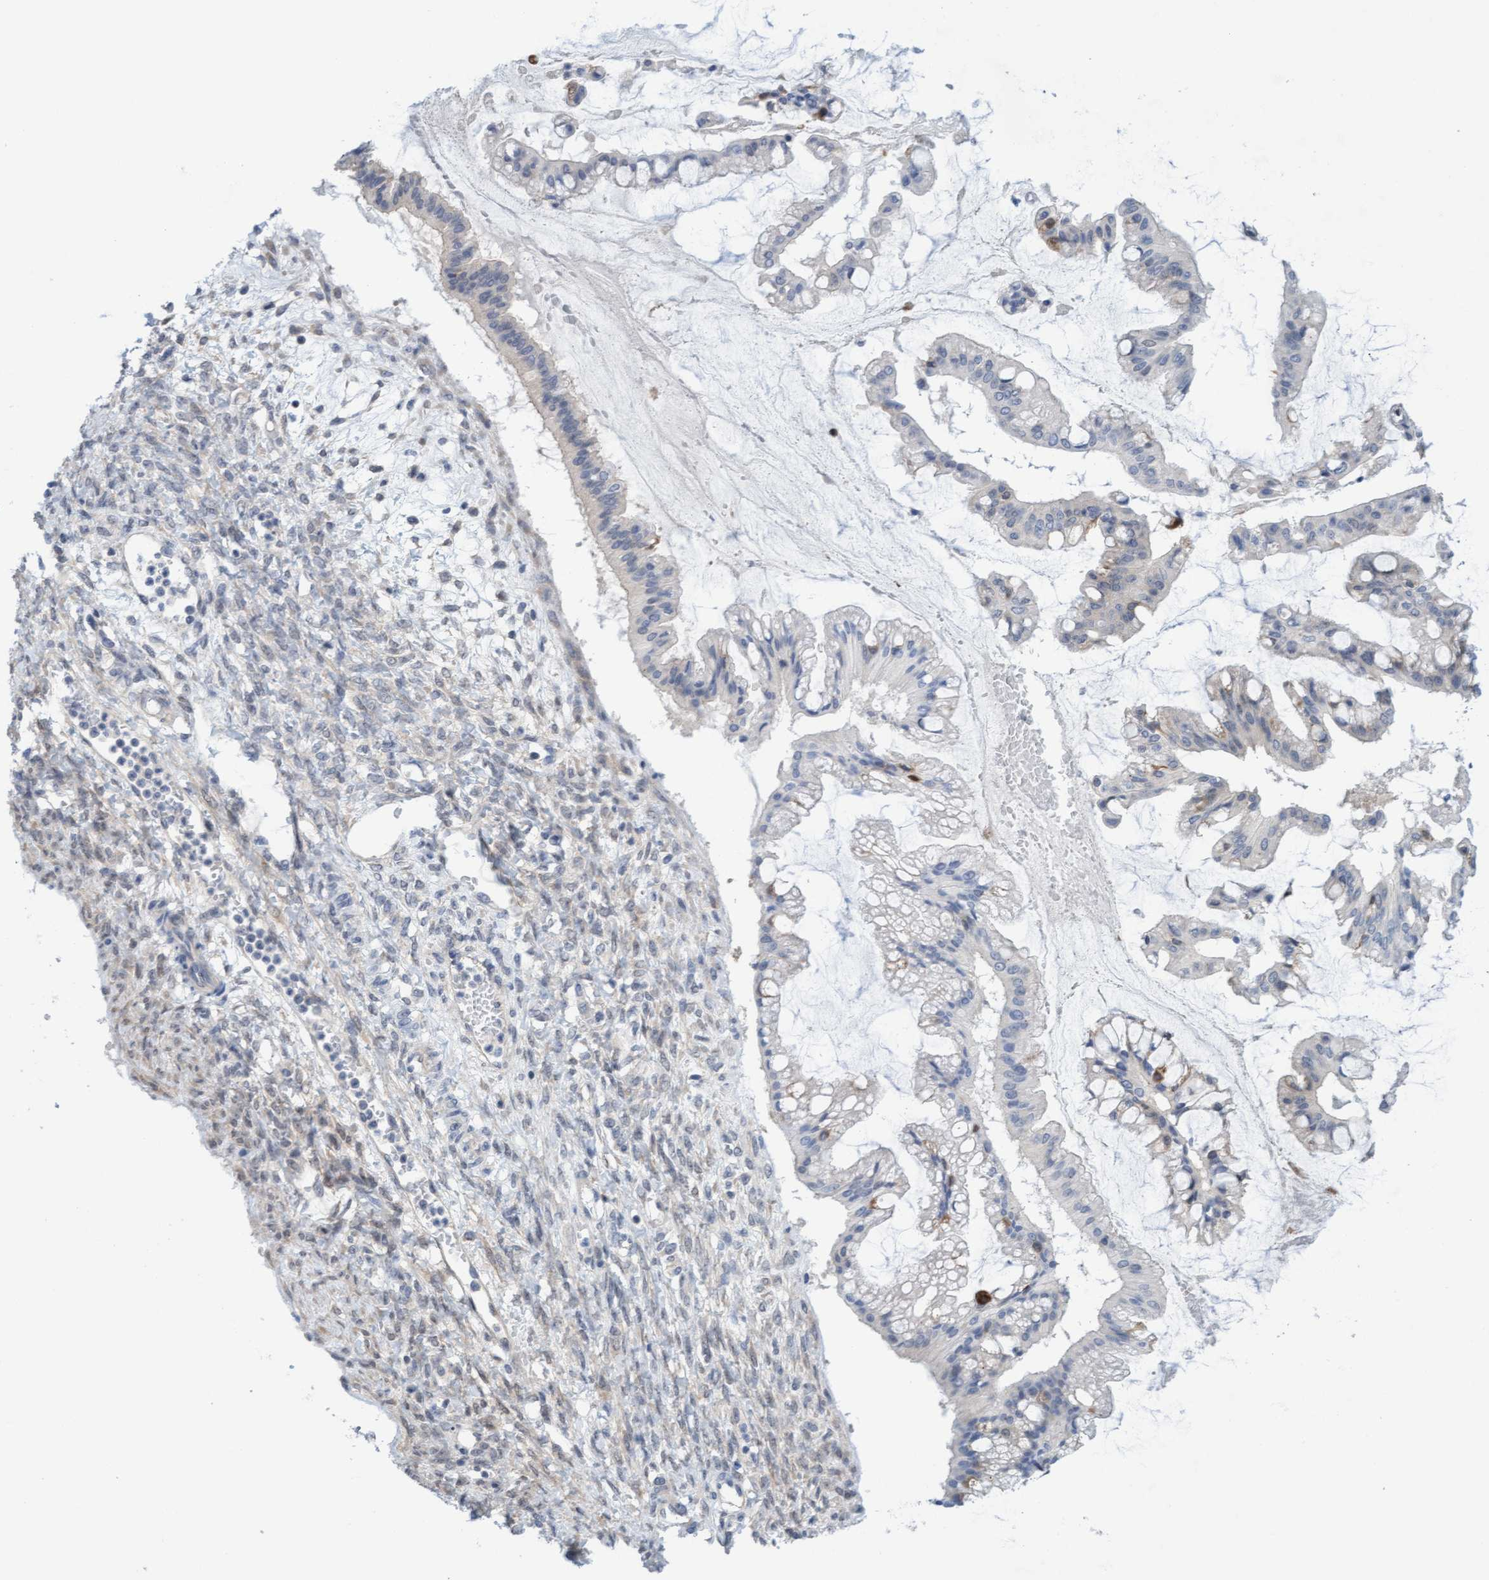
{"staining": {"intensity": "weak", "quantity": "<25%", "location": "cytoplasmic/membranous"}, "tissue": "ovarian cancer", "cell_type": "Tumor cells", "image_type": "cancer", "snomed": [{"axis": "morphology", "description": "Cystadenocarcinoma, mucinous, NOS"}, {"axis": "topography", "description": "Ovary"}], "caption": "IHC micrograph of neoplastic tissue: ovarian cancer (mucinous cystadenocarcinoma) stained with DAB (3,3'-diaminobenzidine) demonstrates no significant protein expression in tumor cells.", "gene": "AMZ2", "patient": {"sex": "female", "age": 73}}